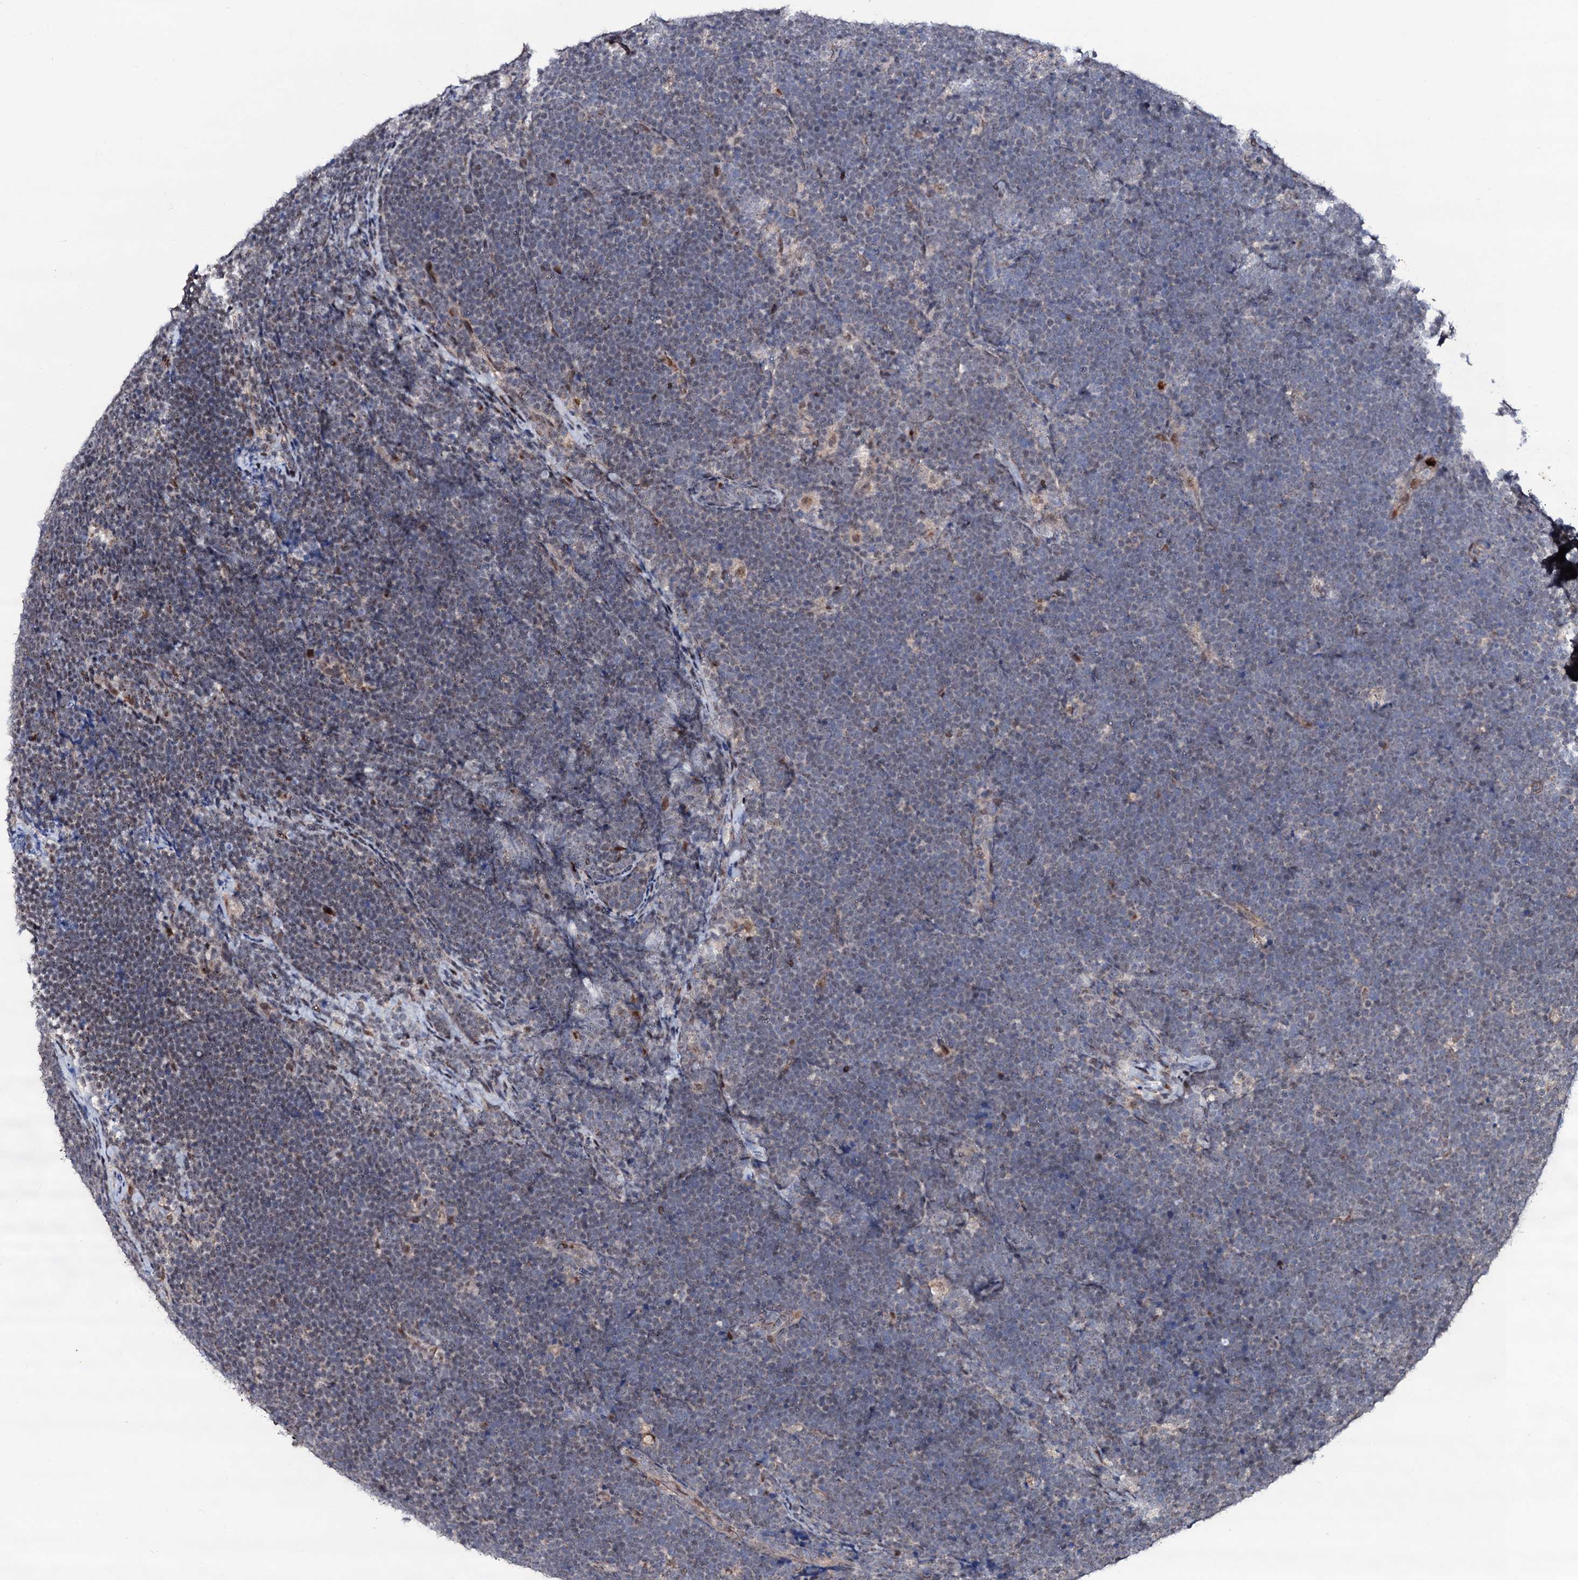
{"staining": {"intensity": "negative", "quantity": "none", "location": "none"}, "tissue": "lymphoma", "cell_type": "Tumor cells", "image_type": "cancer", "snomed": [{"axis": "morphology", "description": "Malignant lymphoma, non-Hodgkin's type, High grade"}, {"axis": "topography", "description": "Lymph node"}], "caption": "An immunohistochemistry micrograph of malignant lymphoma, non-Hodgkin's type (high-grade) is shown. There is no staining in tumor cells of malignant lymphoma, non-Hodgkin's type (high-grade).", "gene": "COG6", "patient": {"sex": "male", "age": 13}}